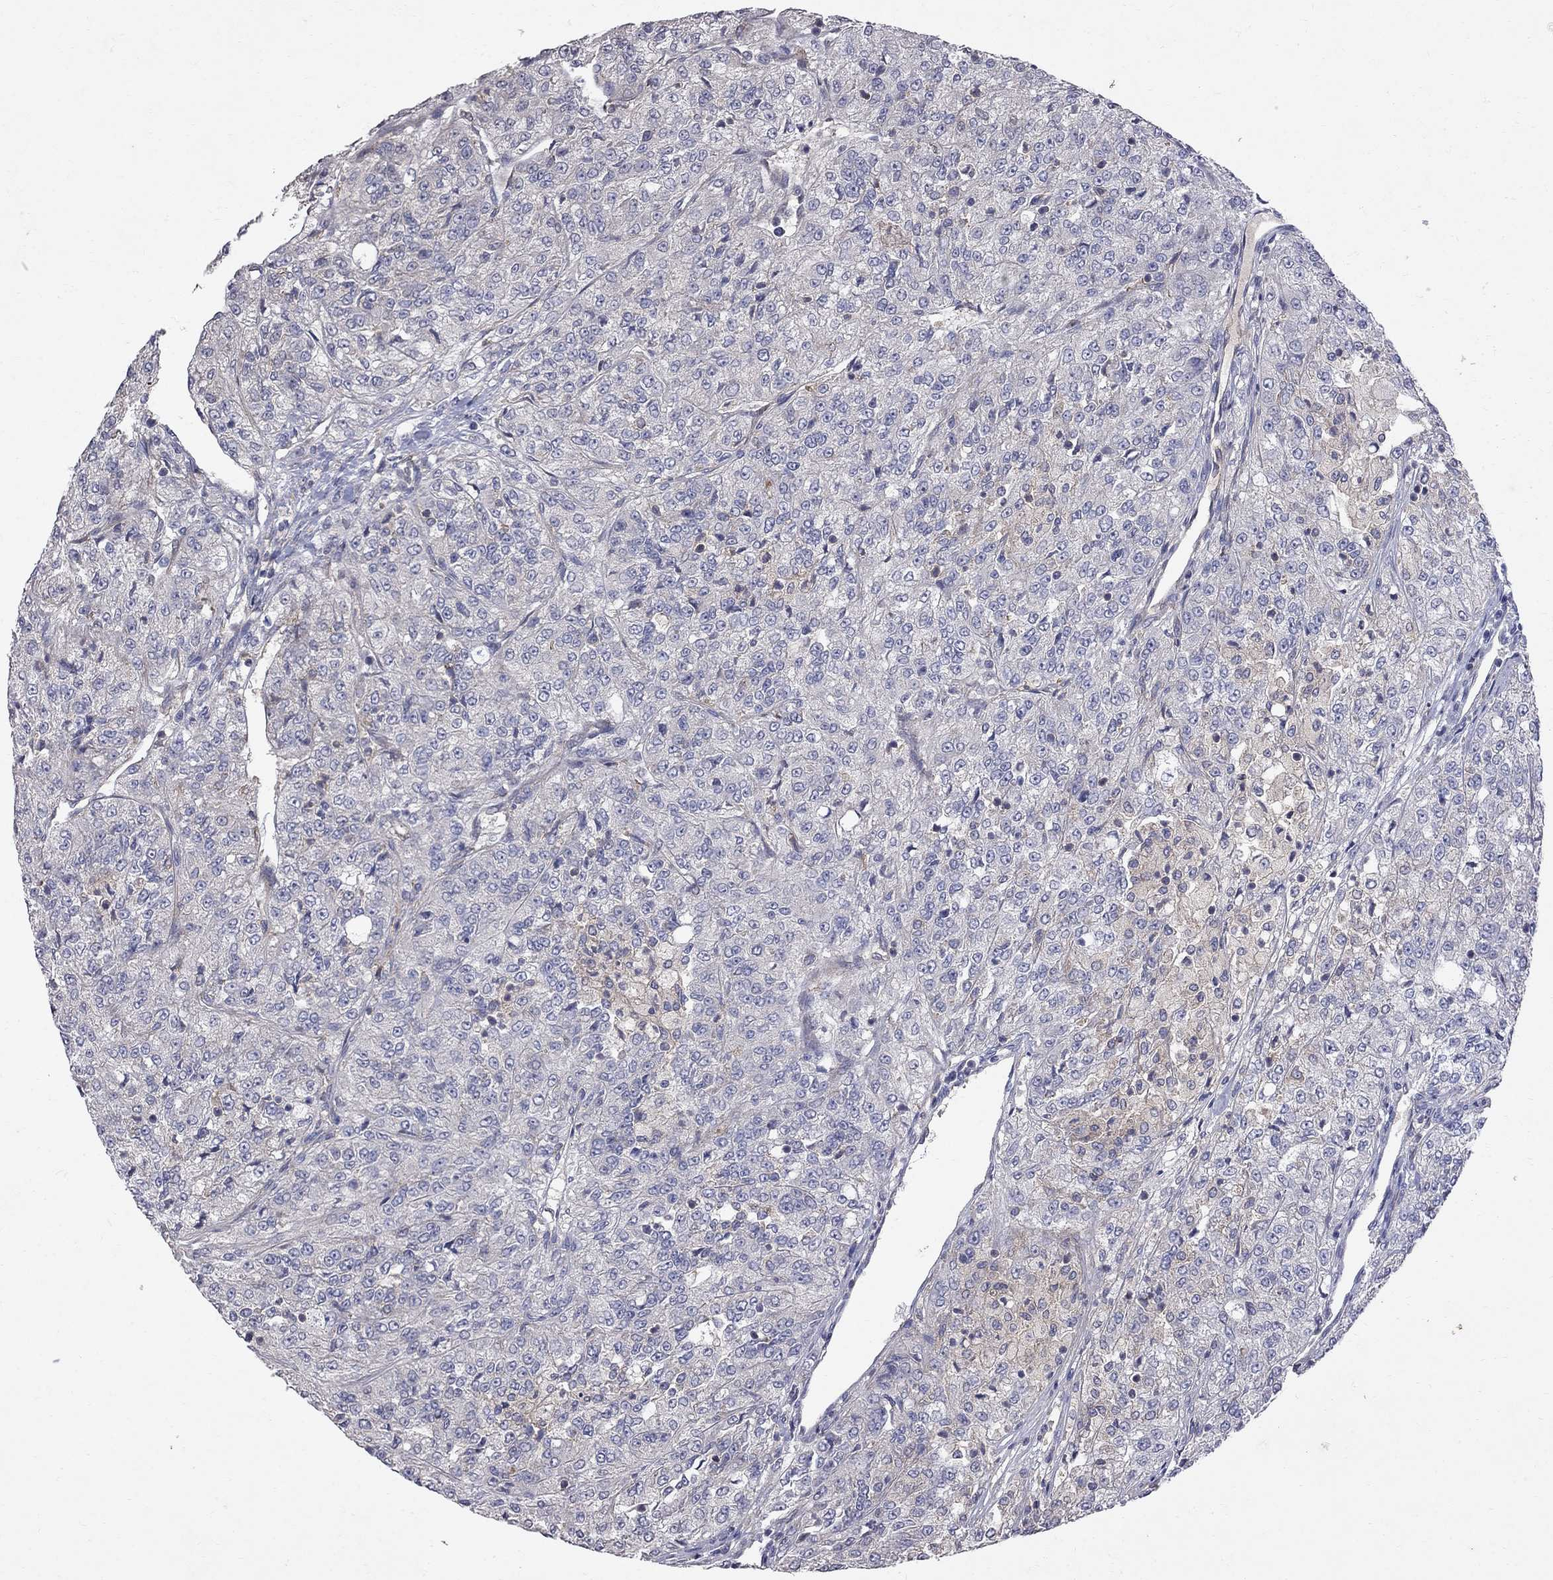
{"staining": {"intensity": "weak", "quantity": "<25%", "location": "cytoplasmic/membranous"}, "tissue": "renal cancer", "cell_type": "Tumor cells", "image_type": "cancer", "snomed": [{"axis": "morphology", "description": "Adenocarcinoma, NOS"}, {"axis": "topography", "description": "Kidney"}], "caption": "The histopathology image reveals no staining of tumor cells in renal adenocarcinoma.", "gene": "ABI3", "patient": {"sex": "female", "age": 63}}